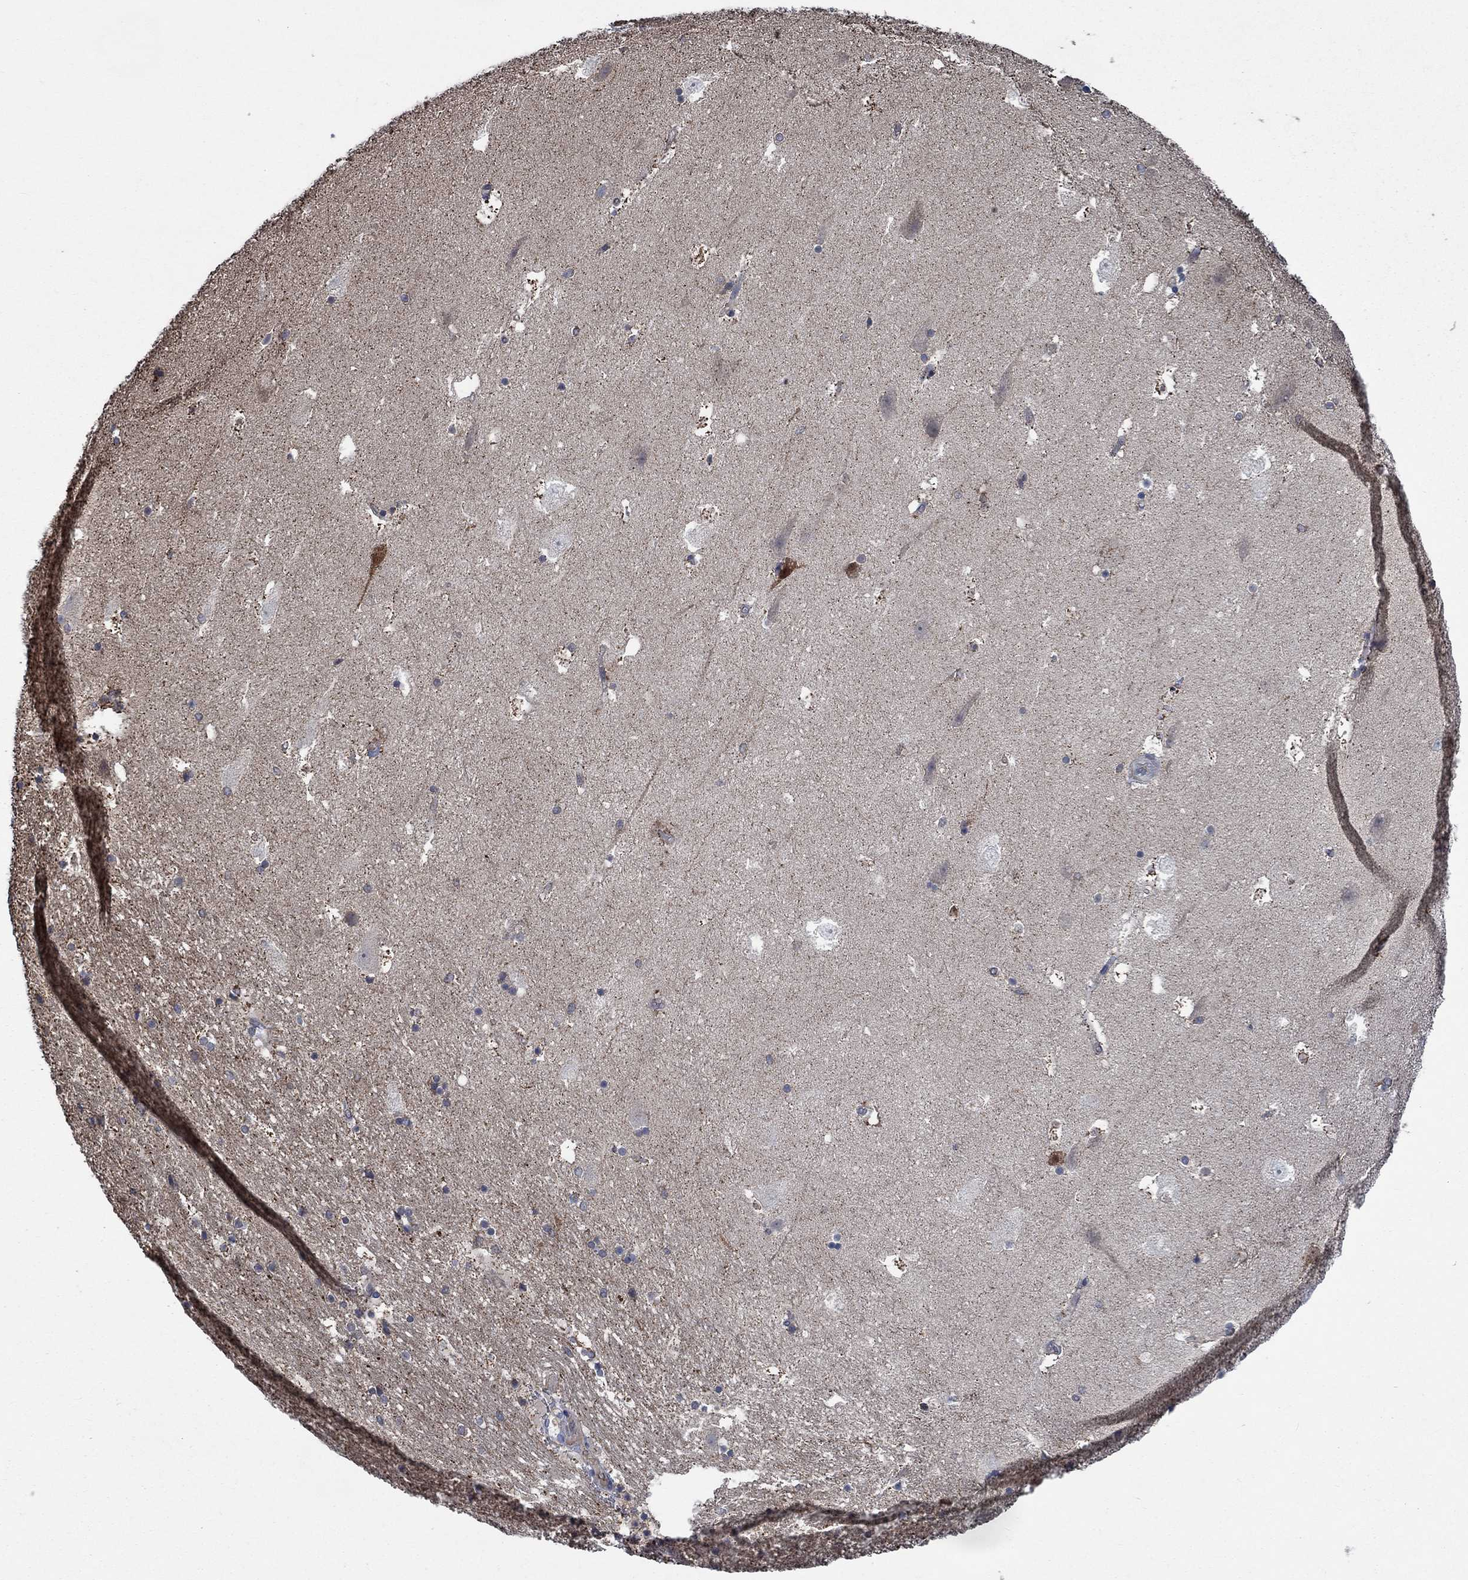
{"staining": {"intensity": "weak", "quantity": ">75%", "location": "cytoplasmic/membranous"}, "tissue": "hippocampus", "cell_type": "Glial cells", "image_type": "normal", "snomed": [{"axis": "morphology", "description": "Normal tissue, NOS"}, {"axis": "topography", "description": "Hippocampus"}], "caption": "IHC image of unremarkable hippocampus: human hippocampus stained using immunohistochemistry (IHC) reveals low levels of weak protein expression localized specifically in the cytoplasmic/membranous of glial cells, appearing as a cytoplasmic/membranous brown color.", "gene": "STXBP6", "patient": {"sex": "male", "age": 51}}